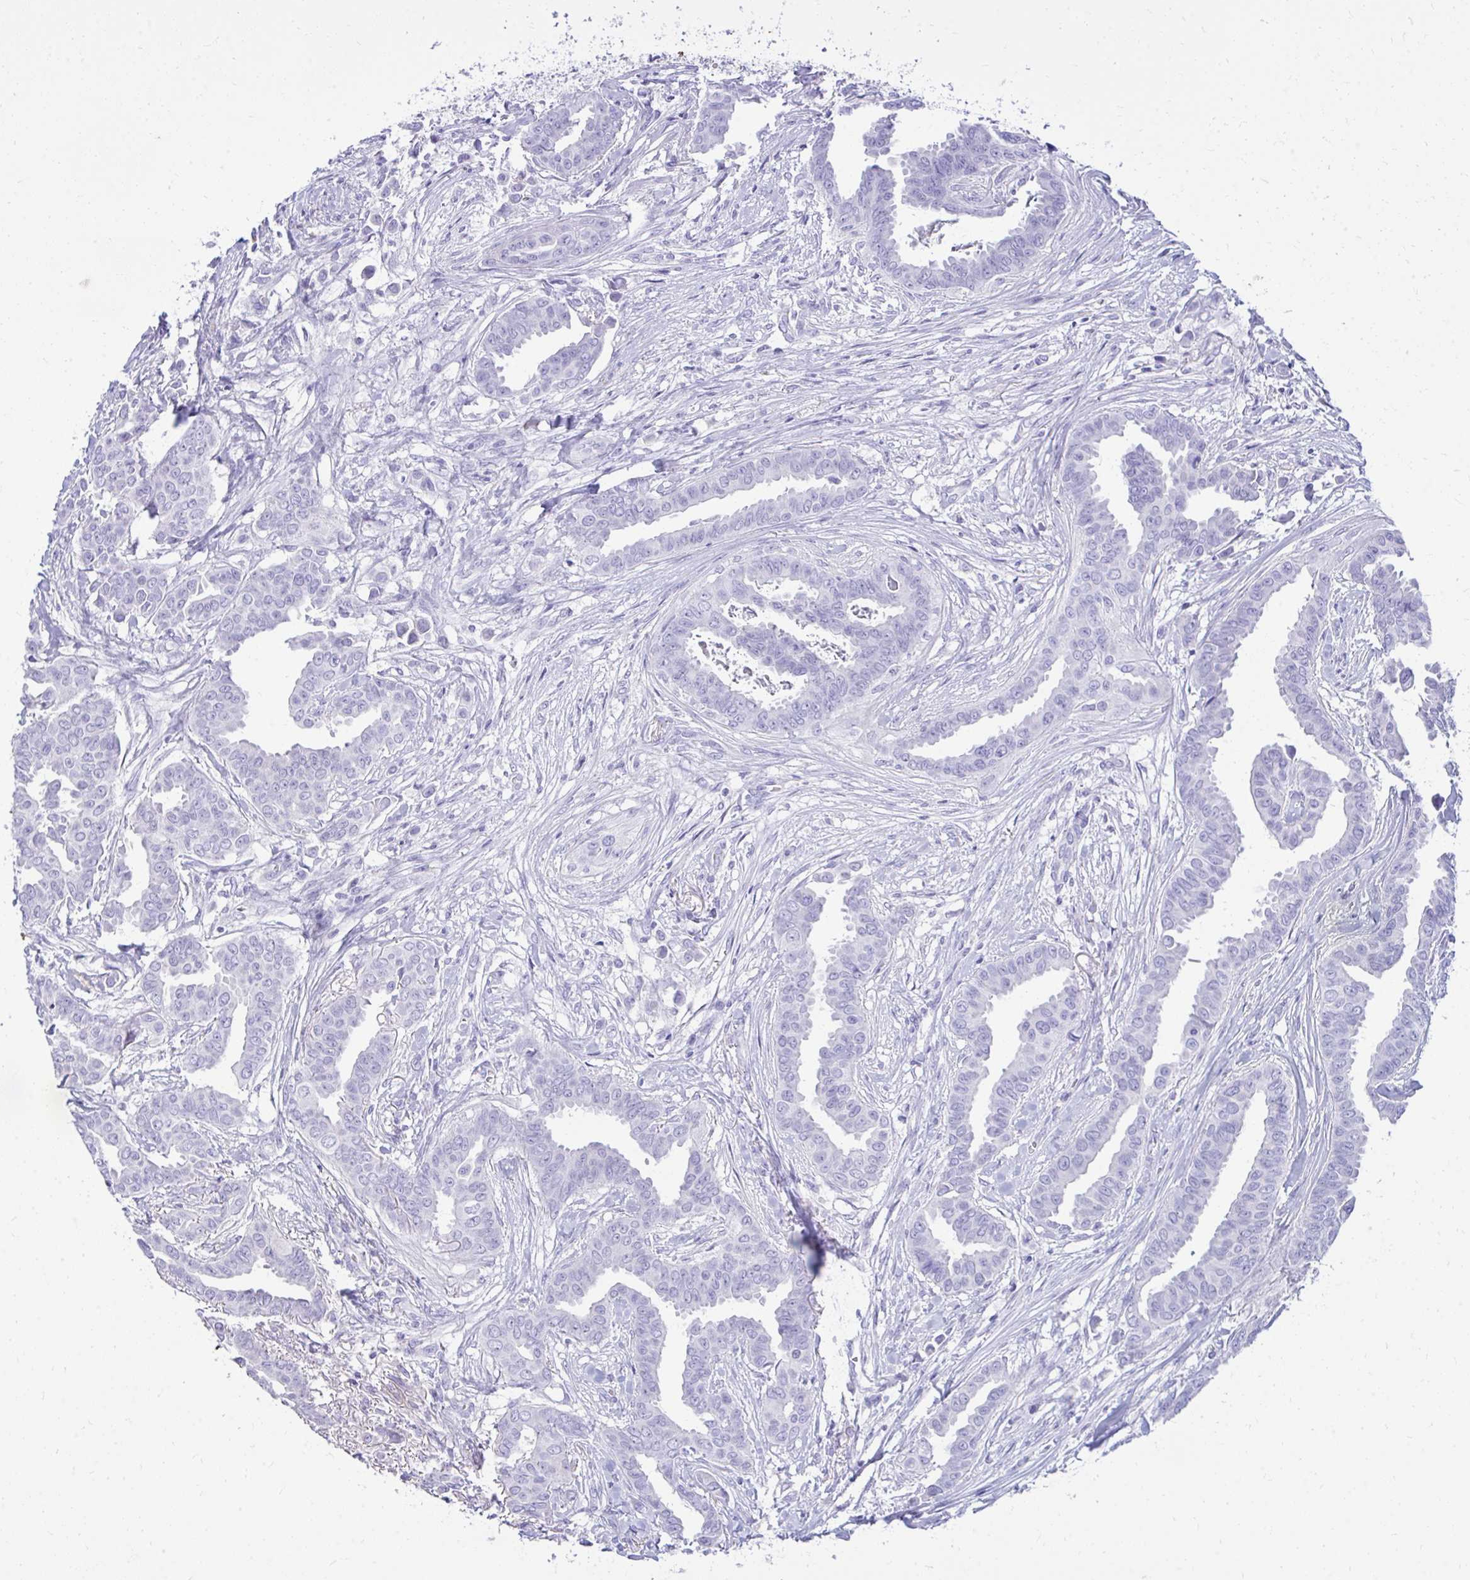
{"staining": {"intensity": "negative", "quantity": "none", "location": "none"}, "tissue": "breast cancer", "cell_type": "Tumor cells", "image_type": "cancer", "snomed": [{"axis": "morphology", "description": "Duct carcinoma"}, {"axis": "topography", "description": "Breast"}], "caption": "Tumor cells are negative for protein expression in human infiltrating ductal carcinoma (breast).", "gene": "ANKDD1B", "patient": {"sex": "female", "age": 45}}